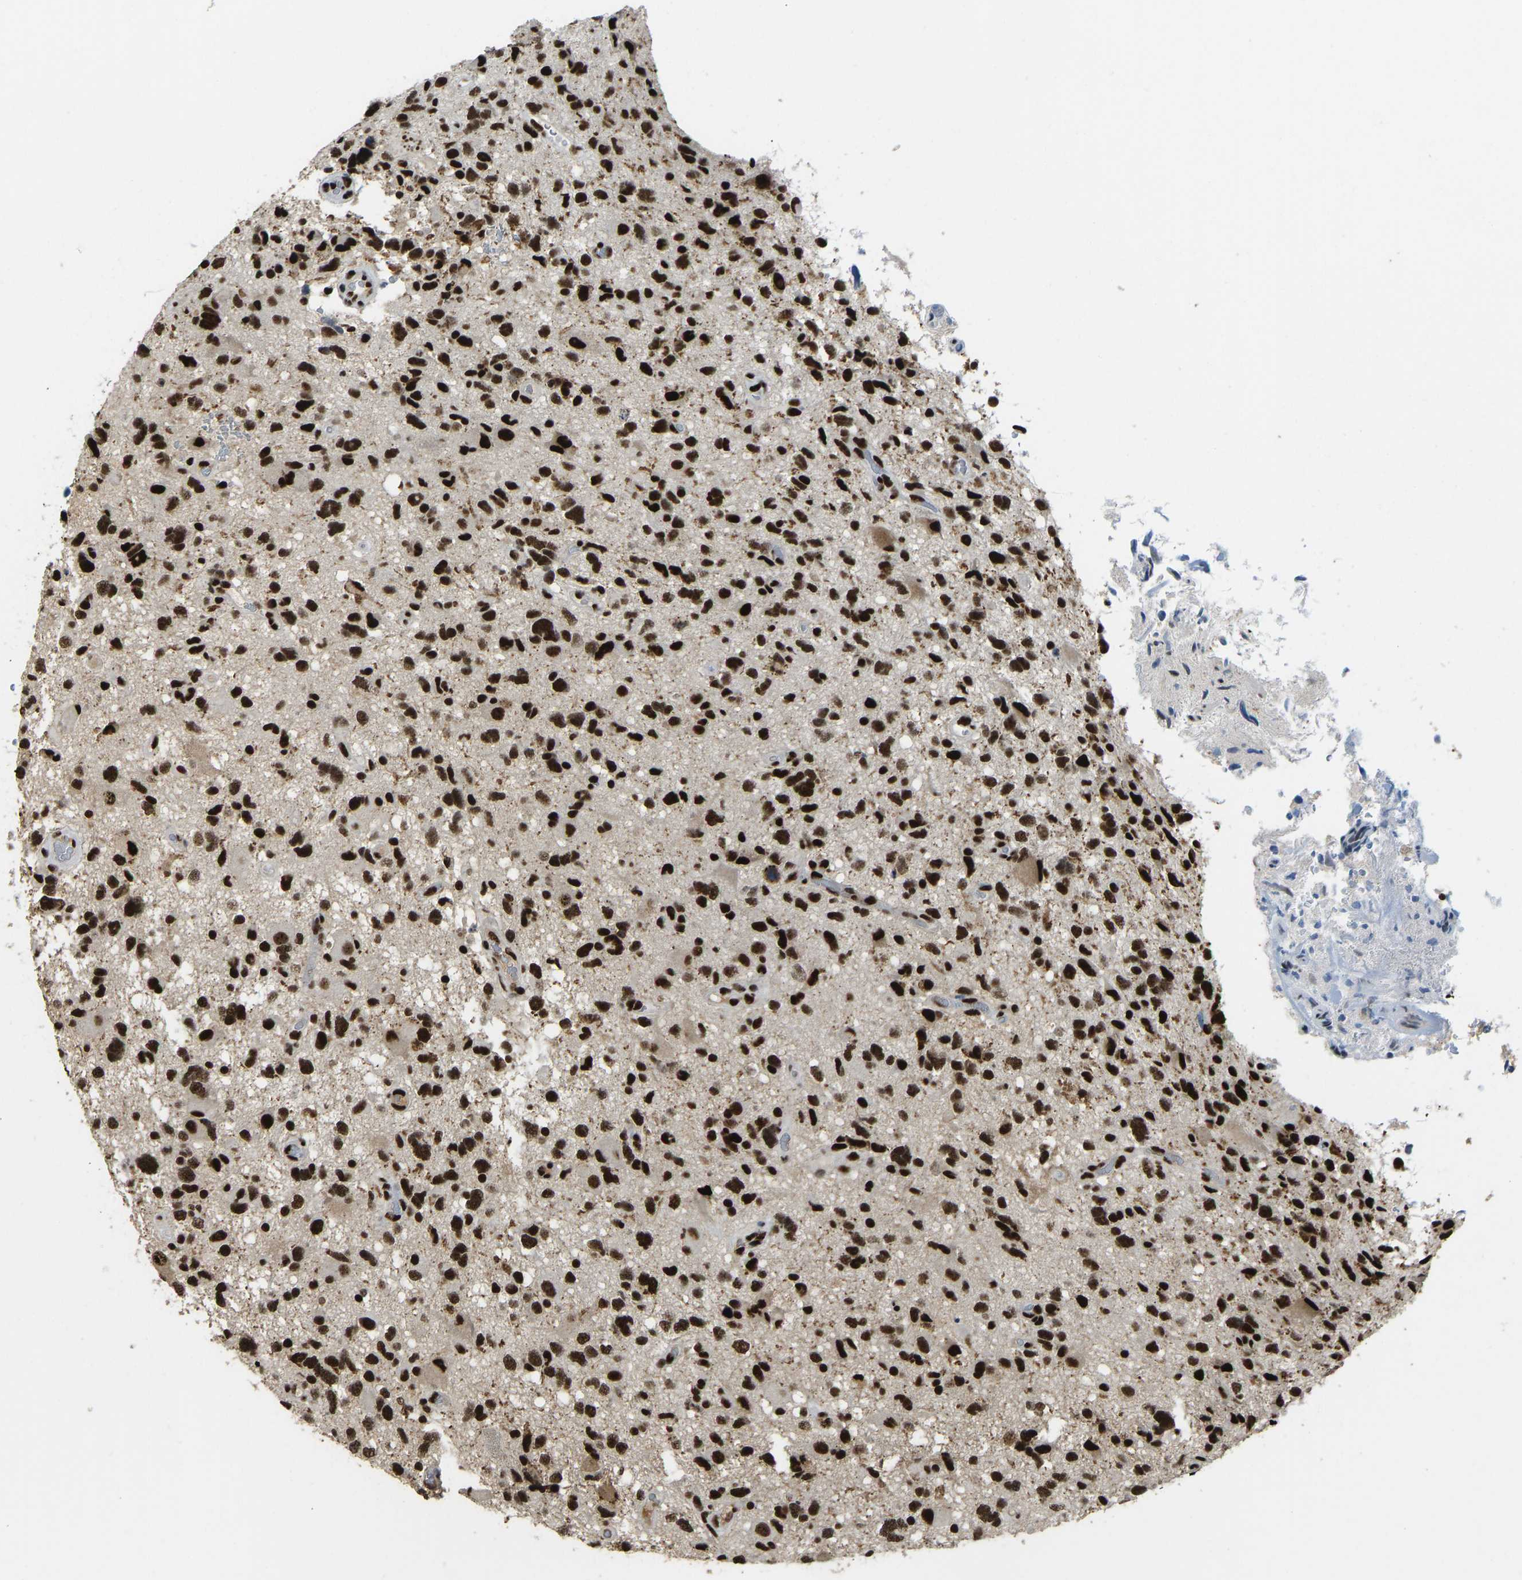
{"staining": {"intensity": "strong", "quantity": ">75%", "location": "nuclear"}, "tissue": "glioma", "cell_type": "Tumor cells", "image_type": "cancer", "snomed": [{"axis": "morphology", "description": "Glioma, malignant, High grade"}, {"axis": "topography", "description": "Brain"}], "caption": "Immunohistochemistry of glioma reveals high levels of strong nuclear expression in about >75% of tumor cells.", "gene": "FOXK1", "patient": {"sex": "male", "age": 33}}